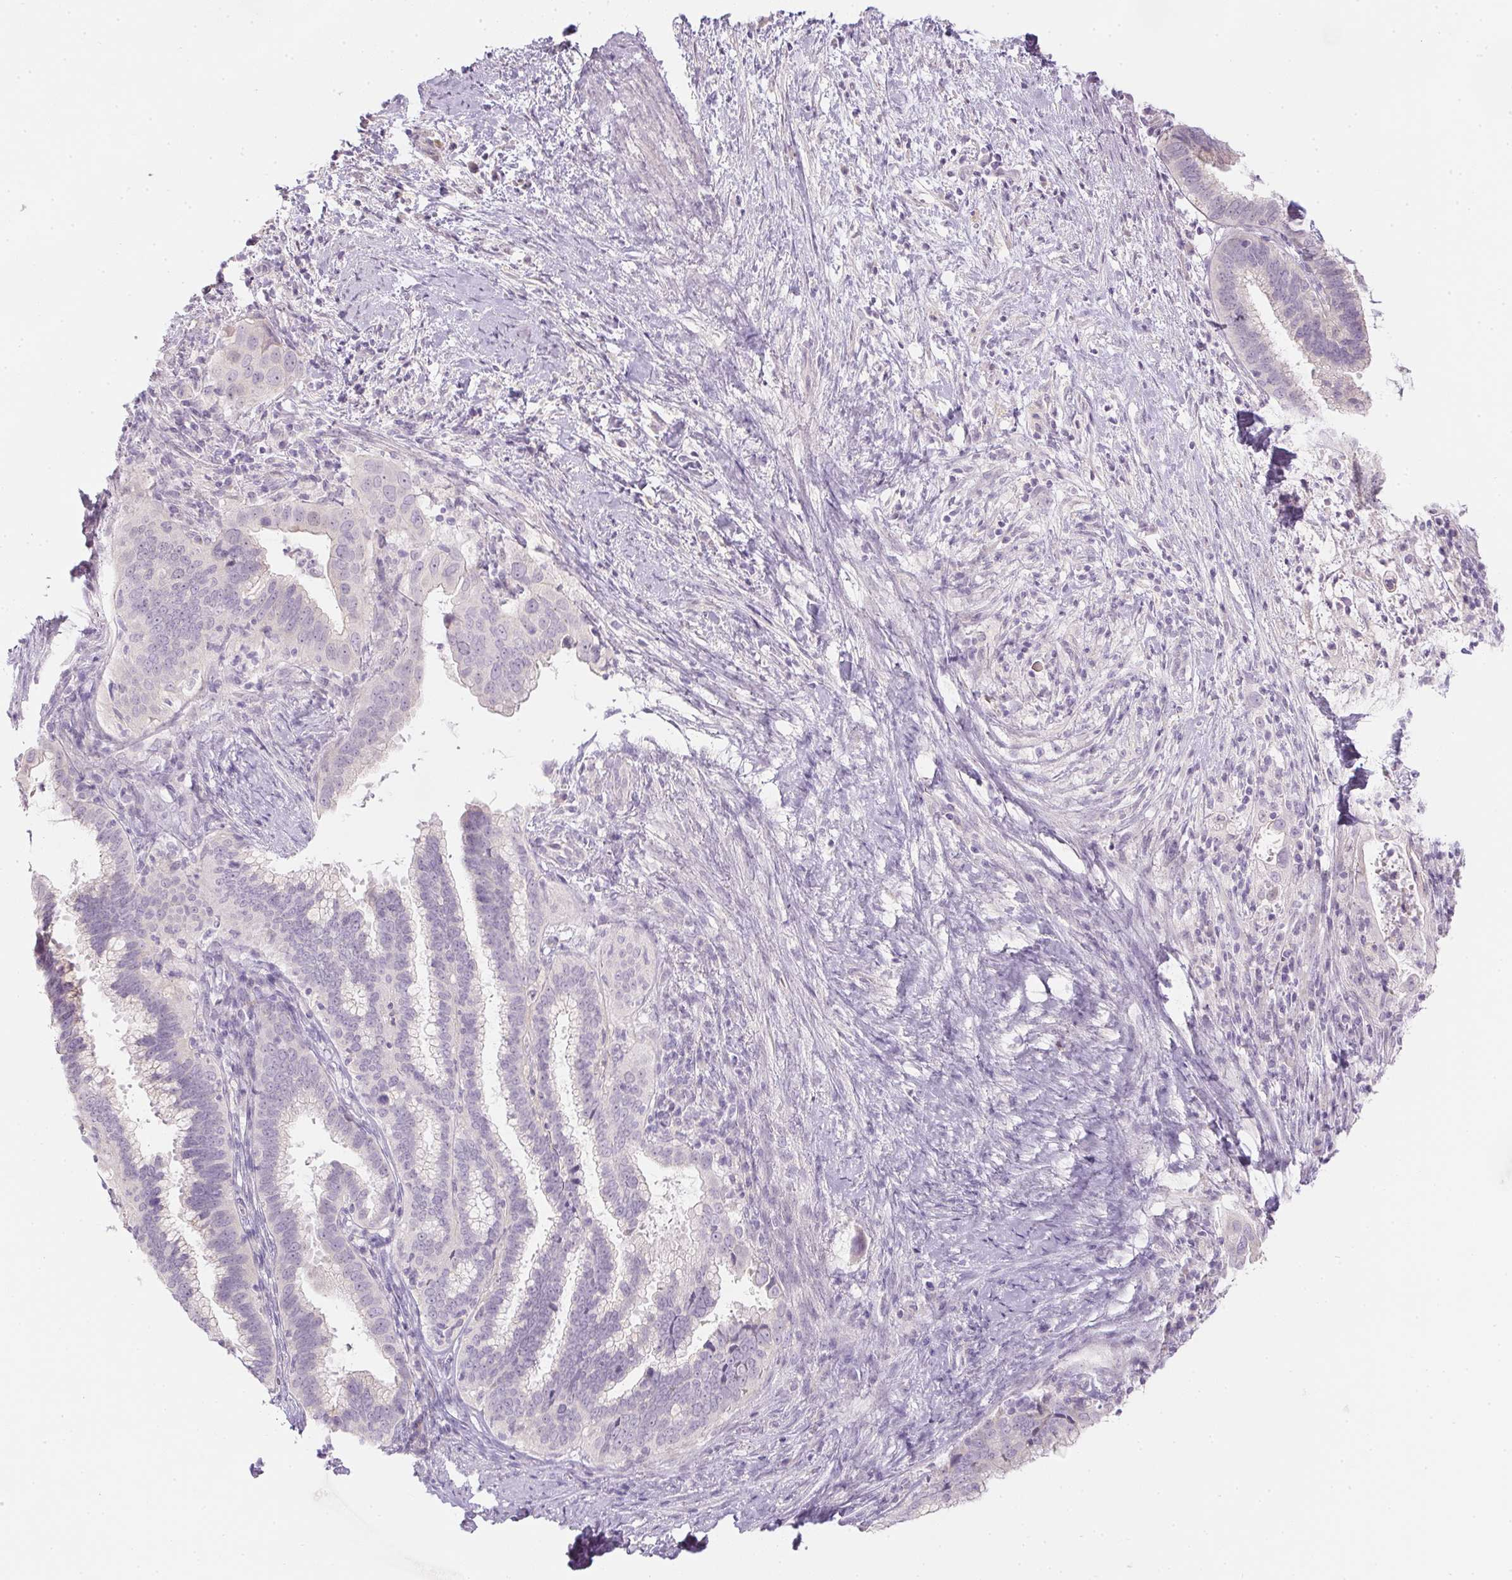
{"staining": {"intensity": "negative", "quantity": "none", "location": "none"}, "tissue": "cervical cancer", "cell_type": "Tumor cells", "image_type": "cancer", "snomed": [{"axis": "morphology", "description": "Adenocarcinoma, NOS"}, {"axis": "topography", "description": "Cervix"}], "caption": "Adenocarcinoma (cervical) stained for a protein using IHC shows no expression tumor cells.", "gene": "CTCFL", "patient": {"sex": "female", "age": 56}}